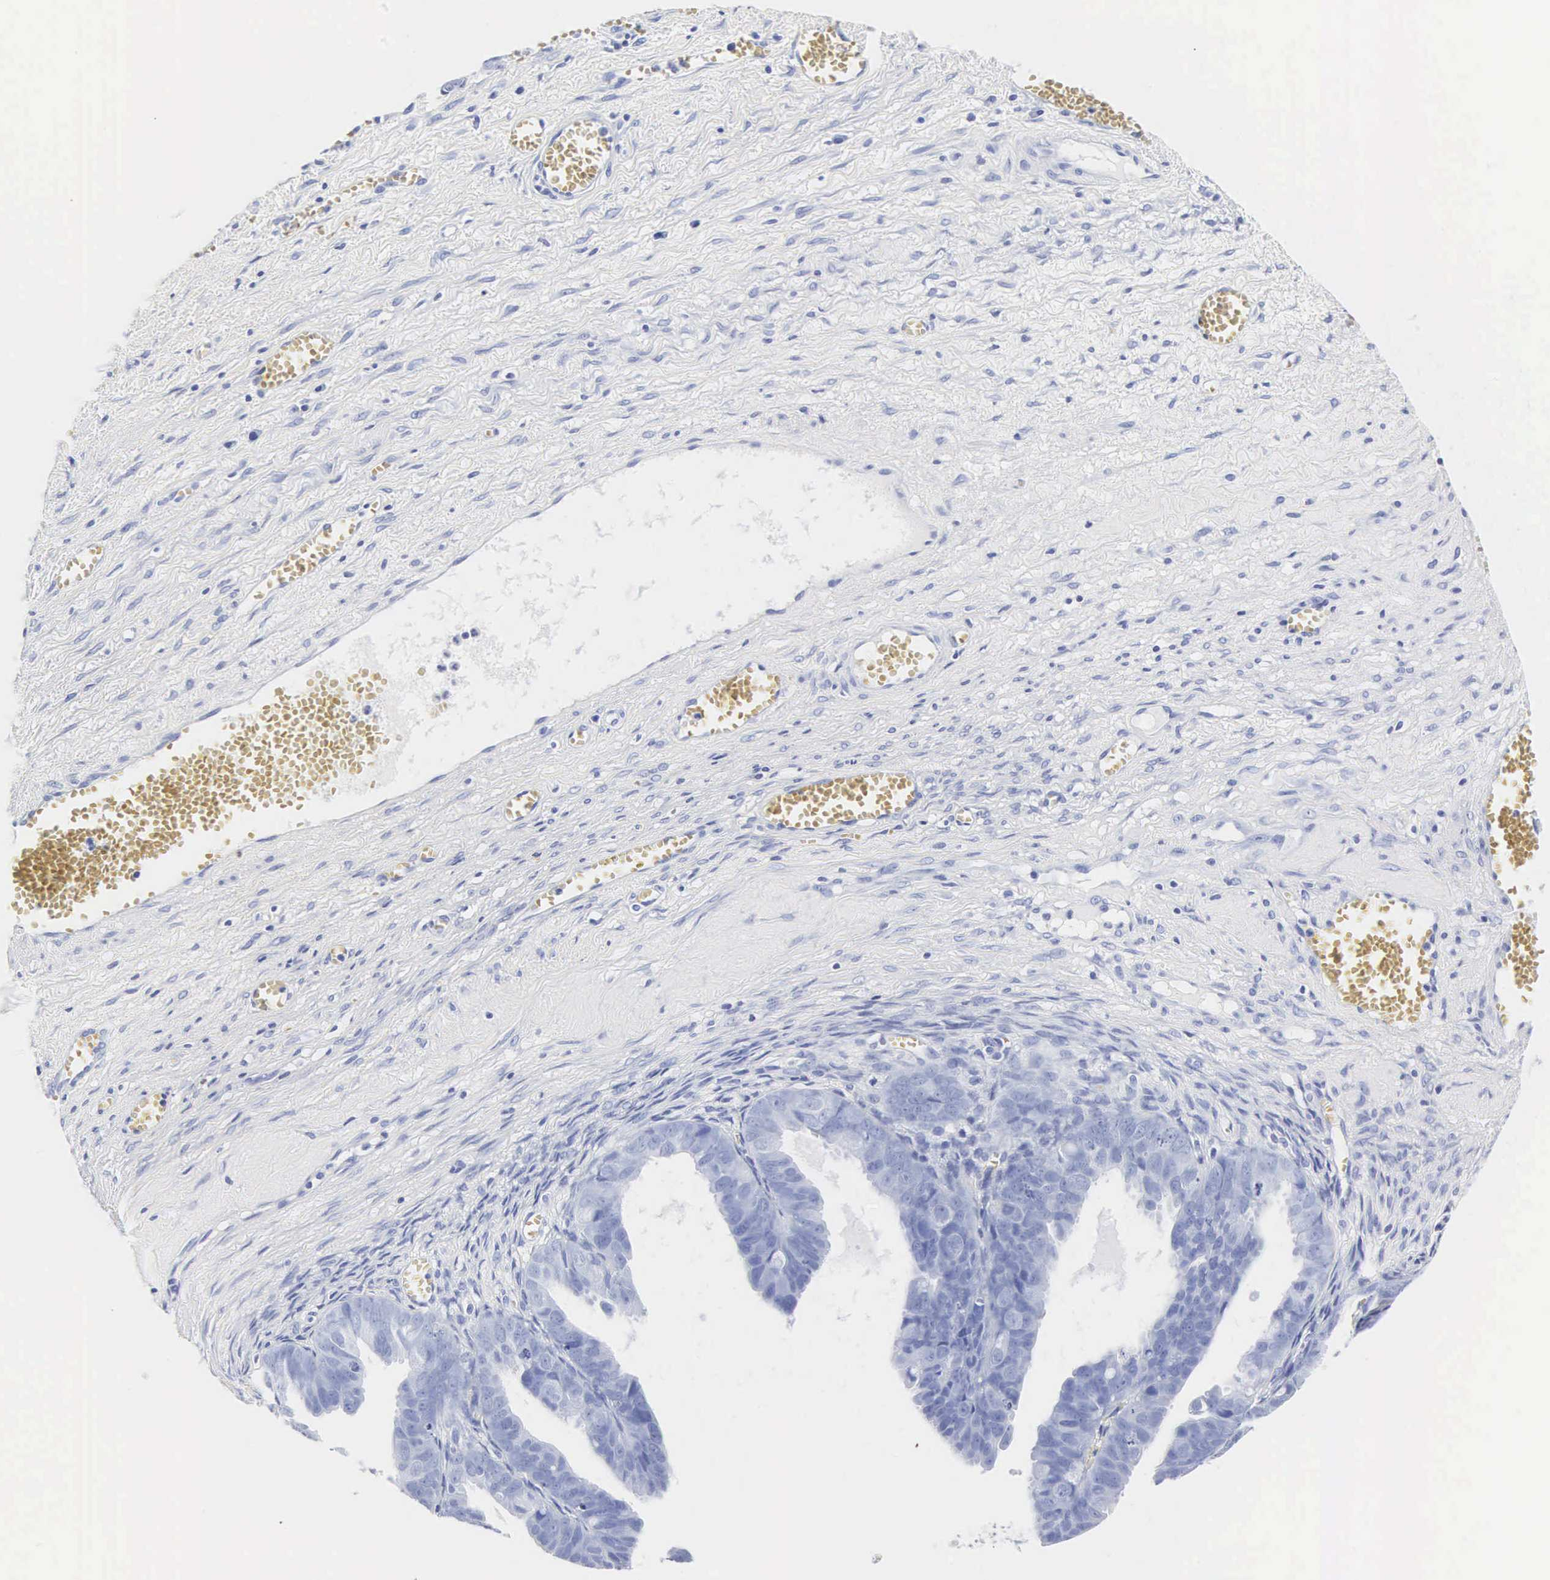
{"staining": {"intensity": "negative", "quantity": "none", "location": "none"}, "tissue": "ovarian cancer", "cell_type": "Tumor cells", "image_type": "cancer", "snomed": [{"axis": "morphology", "description": "Carcinoma, endometroid"}, {"axis": "topography", "description": "Ovary"}], "caption": "Endometroid carcinoma (ovarian) was stained to show a protein in brown. There is no significant positivity in tumor cells.", "gene": "INS", "patient": {"sex": "female", "age": 85}}